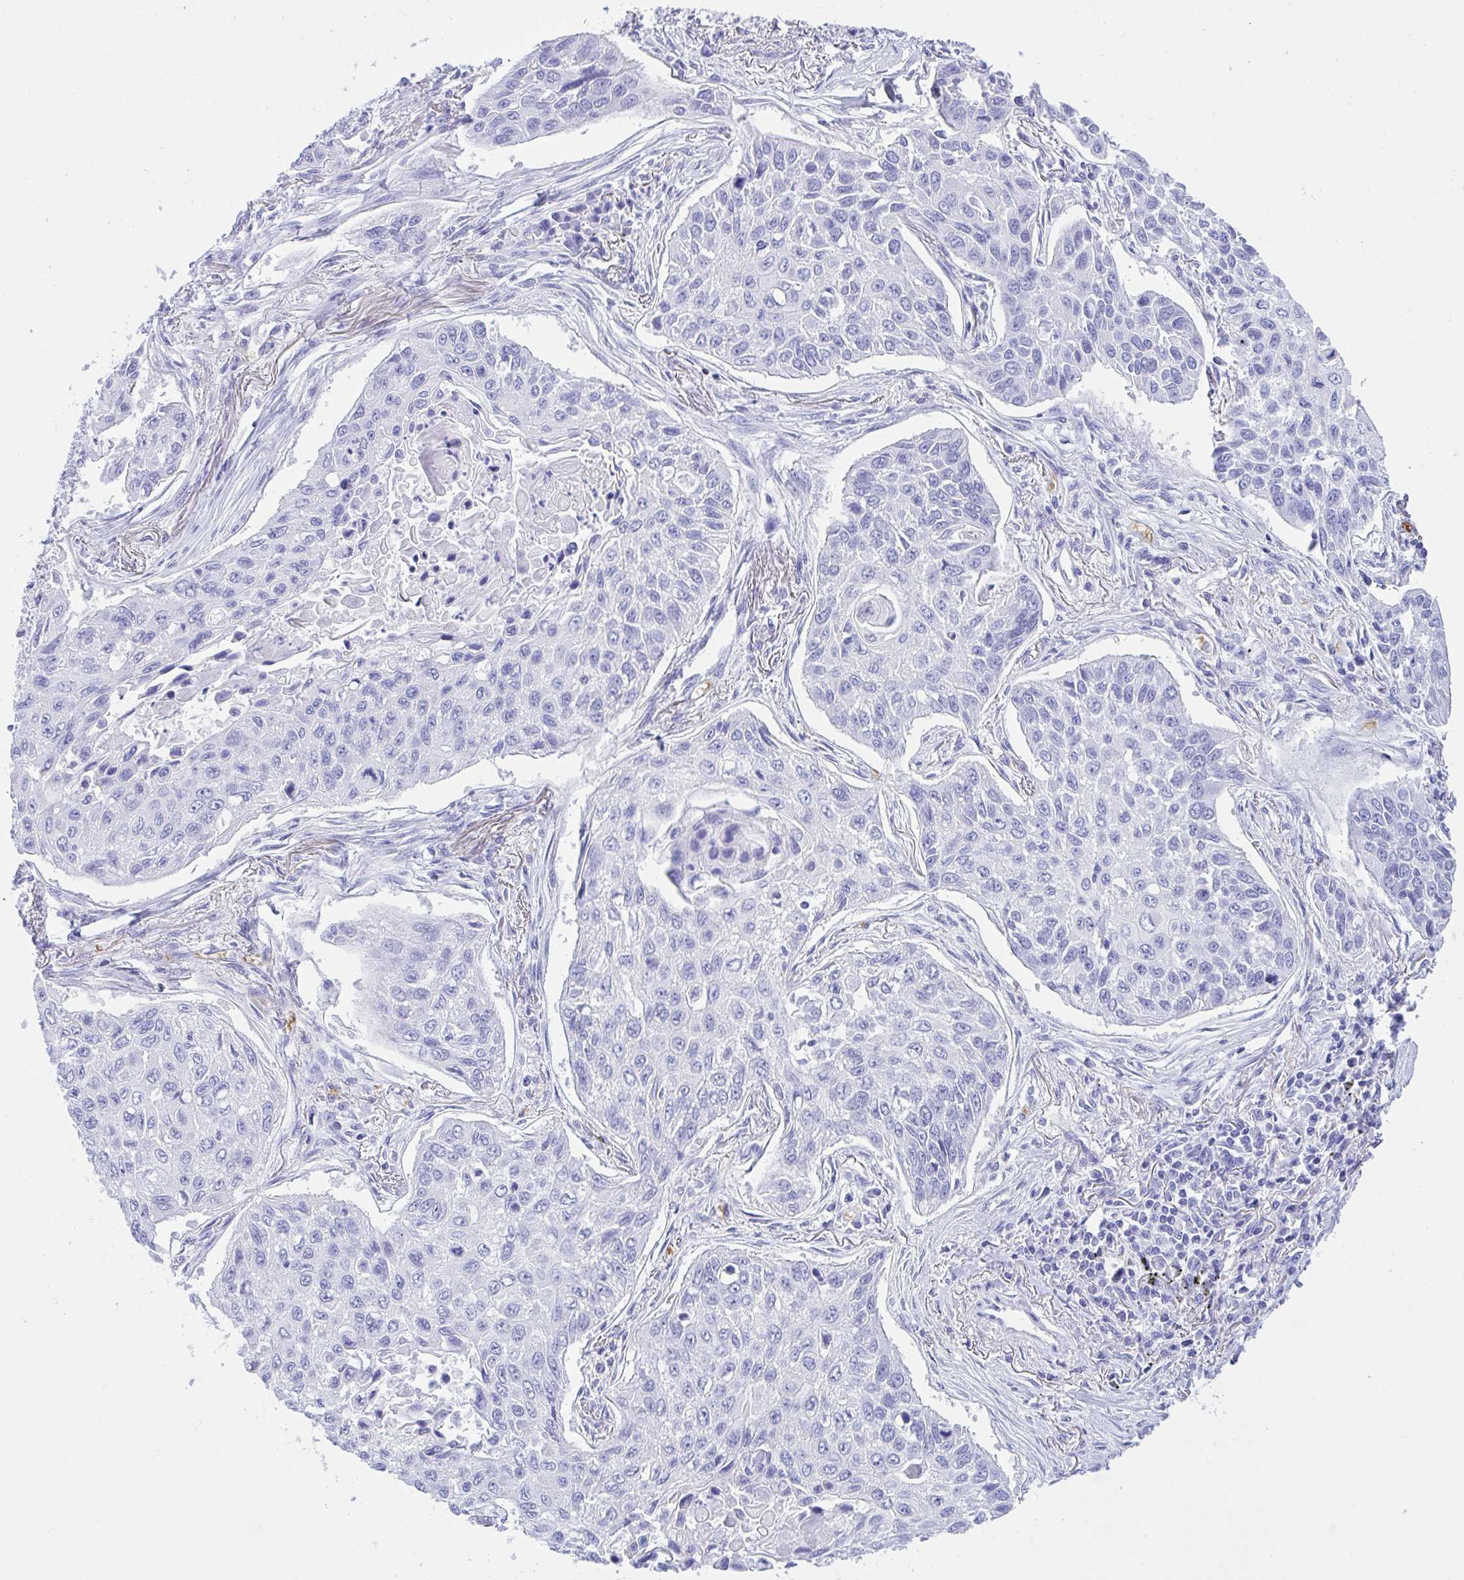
{"staining": {"intensity": "negative", "quantity": "none", "location": "none"}, "tissue": "lung cancer", "cell_type": "Tumor cells", "image_type": "cancer", "snomed": [{"axis": "morphology", "description": "Squamous cell carcinoma, NOS"}, {"axis": "topography", "description": "Lung"}], "caption": "DAB immunohistochemical staining of lung cancer reveals no significant expression in tumor cells.", "gene": "ANK1", "patient": {"sex": "male", "age": 75}}